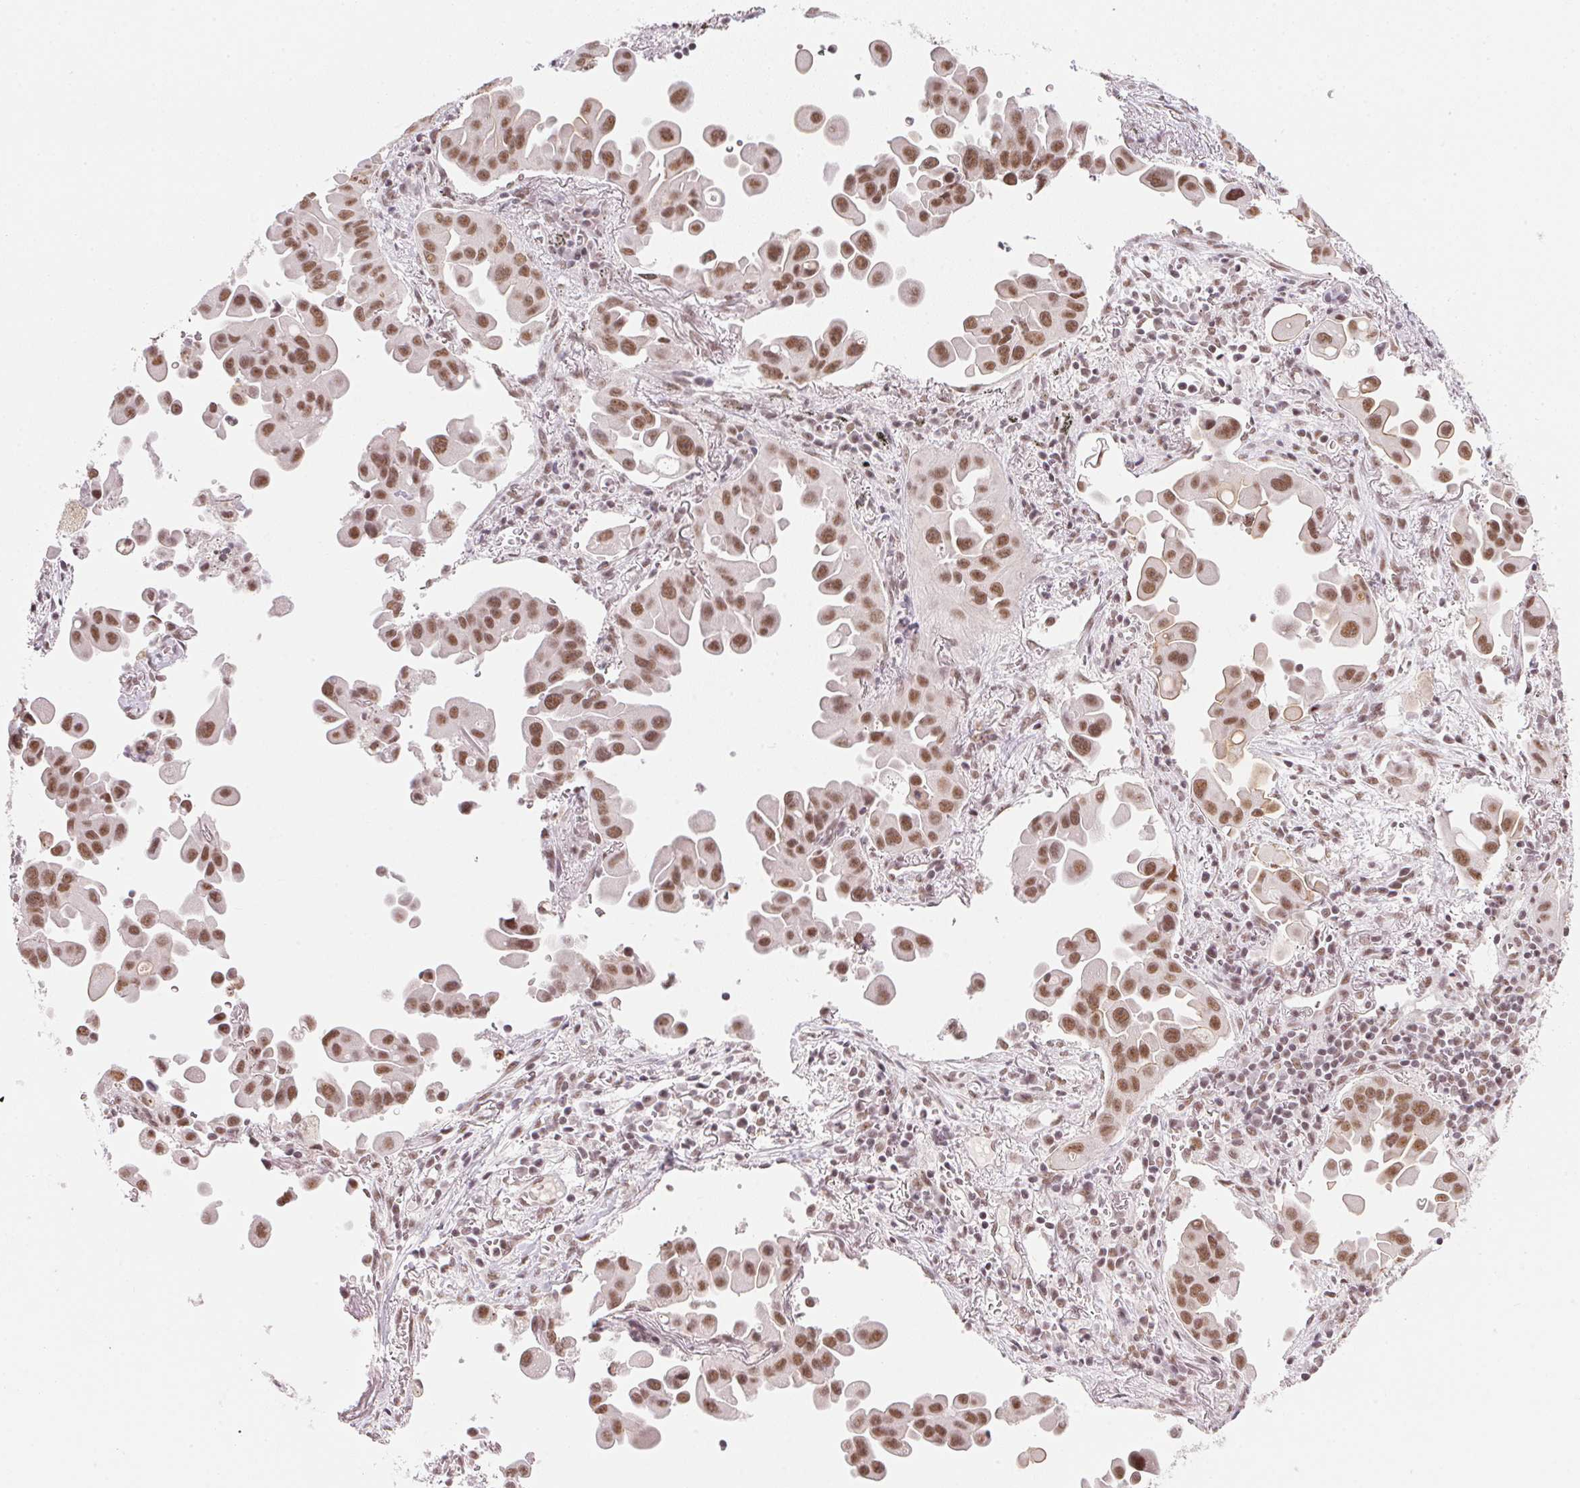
{"staining": {"intensity": "moderate", "quantity": ">75%", "location": "nuclear"}, "tissue": "lung cancer", "cell_type": "Tumor cells", "image_type": "cancer", "snomed": [{"axis": "morphology", "description": "Adenocarcinoma, NOS"}, {"axis": "topography", "description": "Lung"}], "caption": "Tumor cells demonstrate medium levels of moderate nuclear staining in about >75% of cells in lung cancer (adenocarcinoma).", "gene": "SRSF7", "patient": {"sex": "male", "age": 68}}